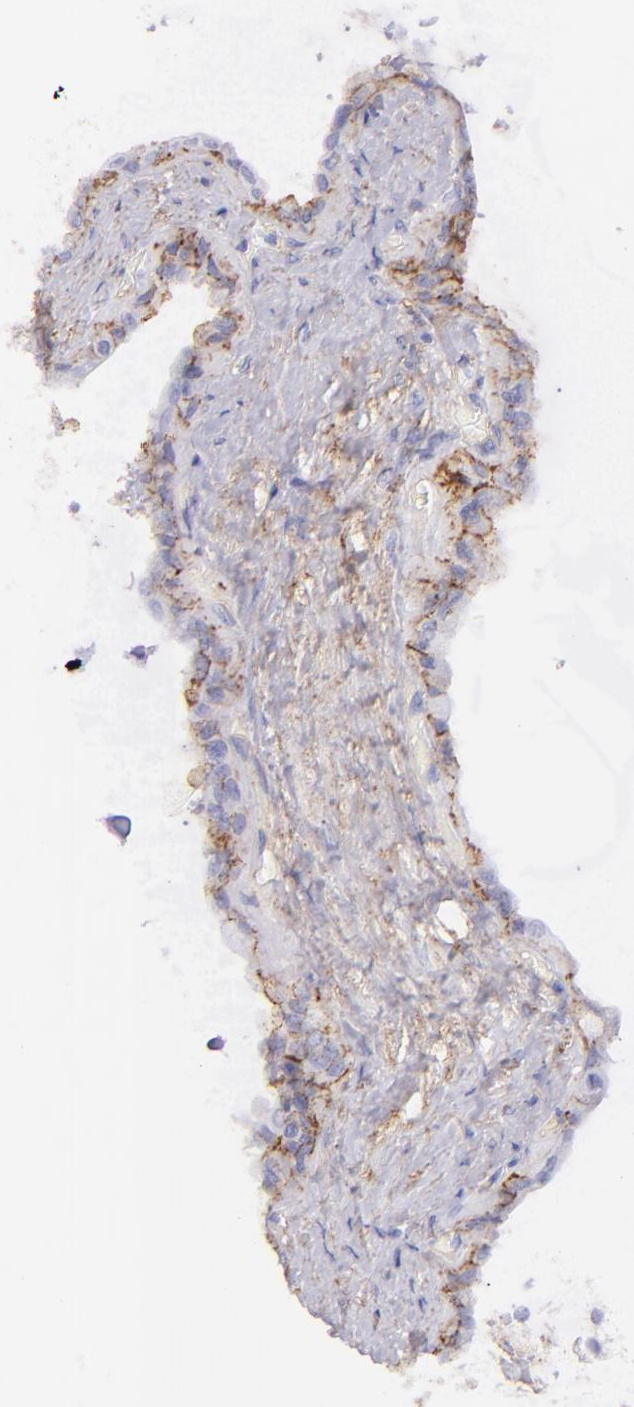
{"staining": {"intensity": "moderate", "quantity": "25%-75%", "location": "cytoplasmic/membranous"}, "tissue": "seminal vesicle", "cell_type": "Glandular cells", "image_type": "normal", "snomed": [{"axis": "morphology", "description": "Normal tissue, NOS"}, {"axis": "morphology", "description": "Inflammation, NOS"}, {"axis": "topography", "description": "Urinary bladder"}, {"axis": "topography", "description": "Prostate"}, {"axis": "topography", "description": "Seminal veicle"}], "caption": "The immunohistochemical stain labels moderate cytoplasmic/membranous staining in glandular cells of normal seminal vesicle. The protein of interest is shown in brown color, while the nuclei are stained blue.", "gene": "CD81", "patient": {"sex": "male", "age": 82}}